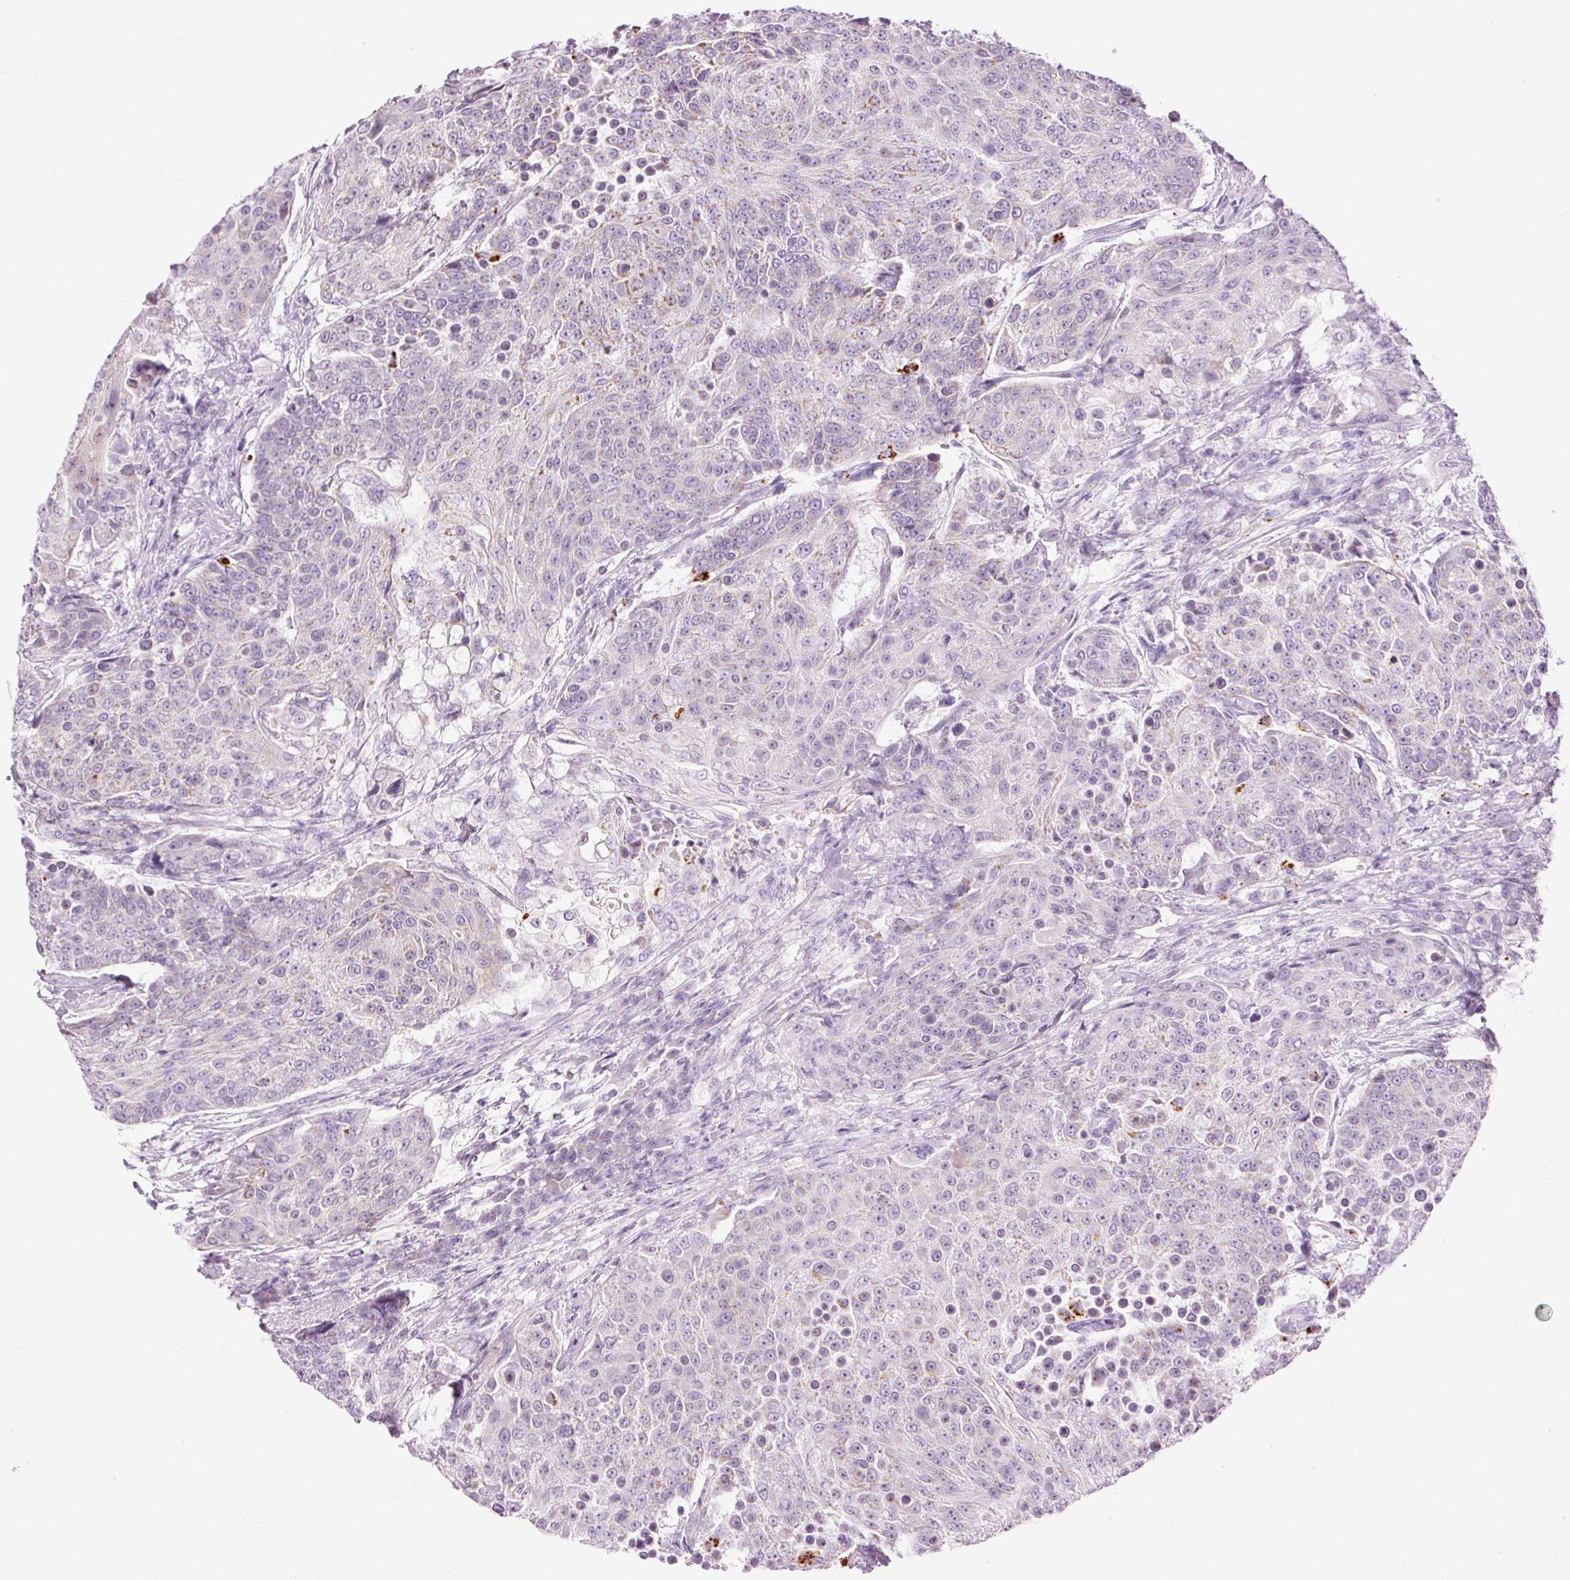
{"staining": {"intensity": "negative", "quantity": "none", "location": "none"}, "tissue": "urothelial cancer", "cell_type": "Tumor cells", "image_type": "cancer", "snomed": [{"axis": "morphology", "description": "Urothelial carcinoma, High grade"}, {"axis": "topography", "description": "Urinary bladder"}], "caption": "Human urothelial carcinoma (high-grade) stained for a protein using IHC exhibits no expression in tumor cells.", "gene": "CARD16", "patient": {"sex": "female", "age": 63}}